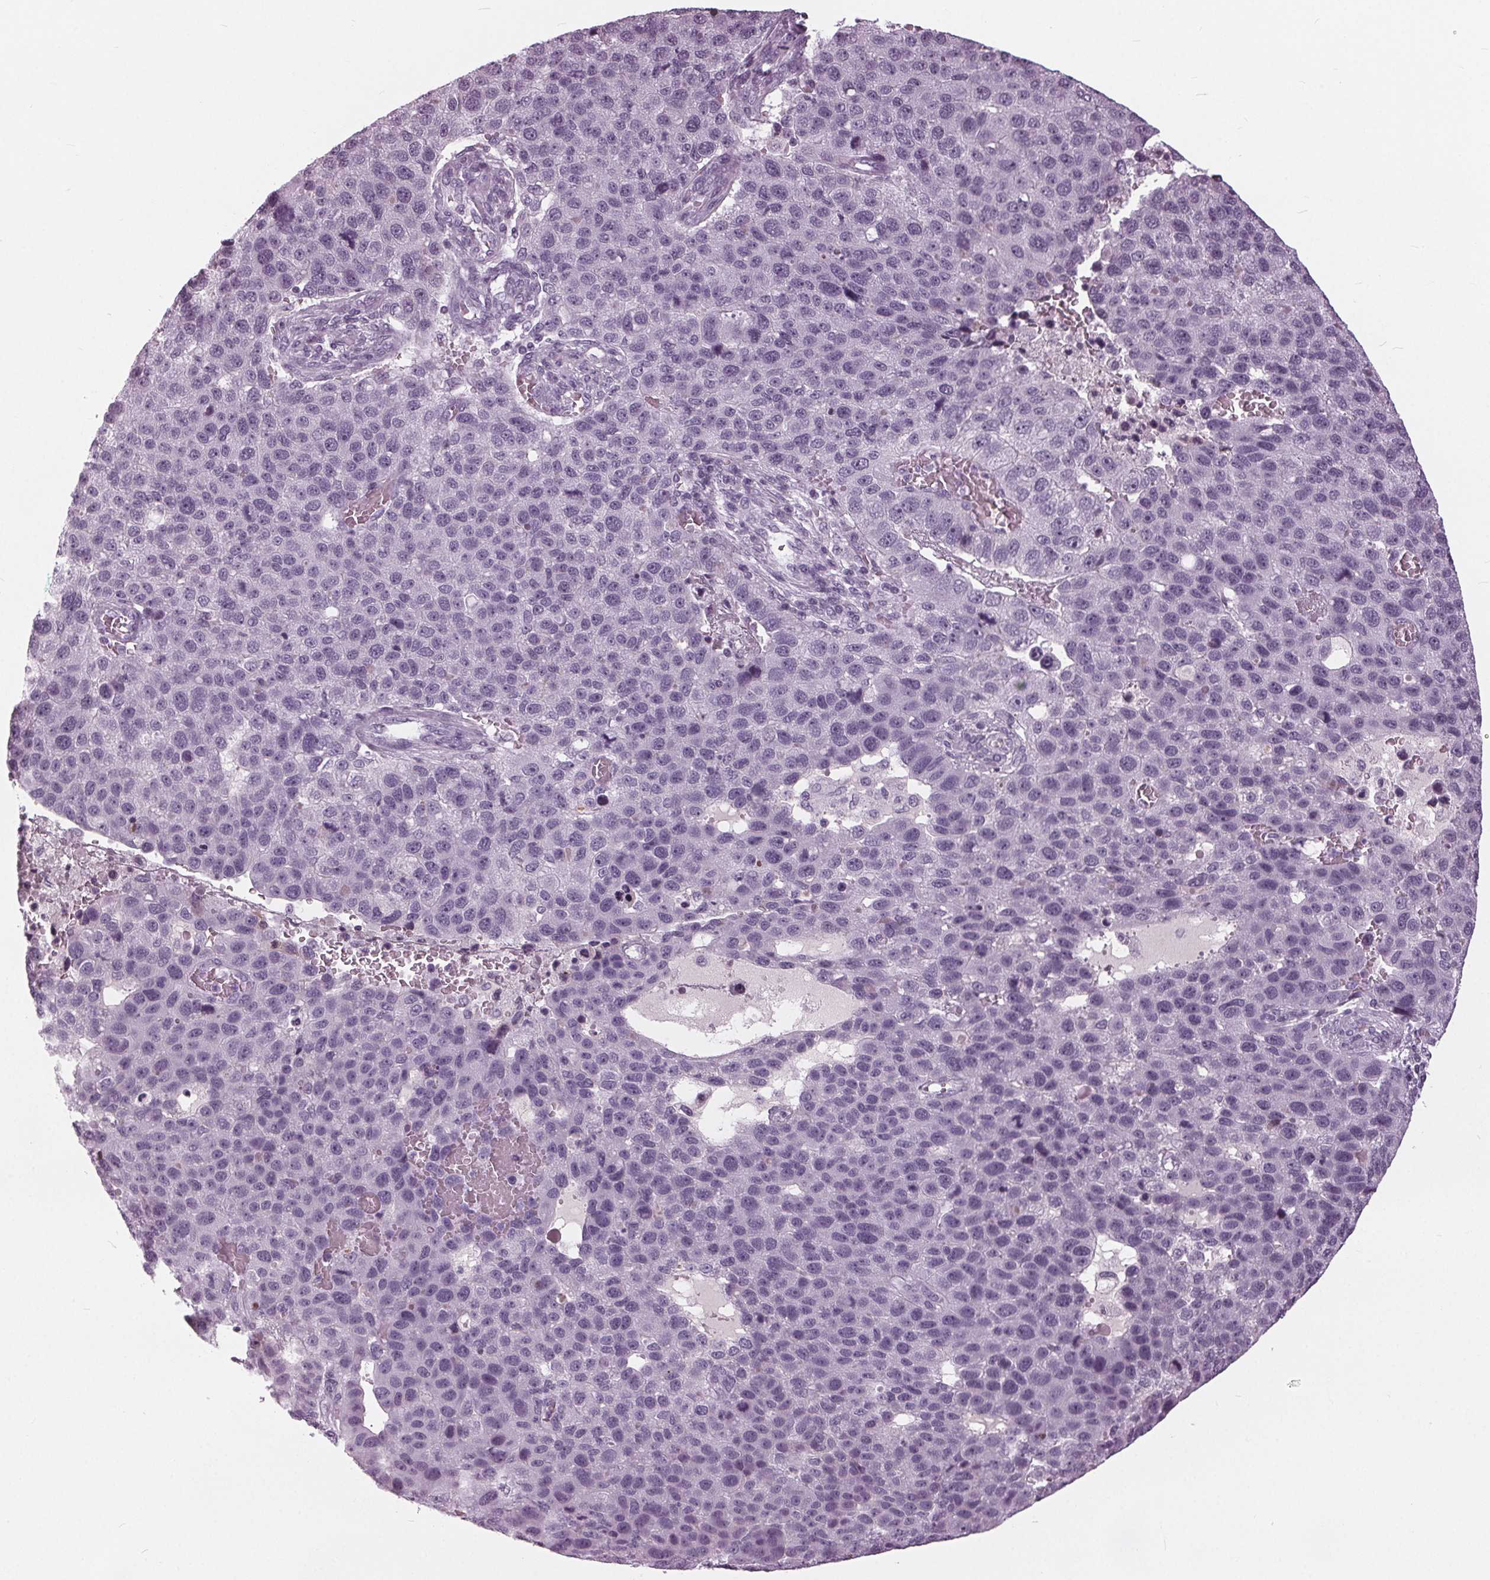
{"staining": {"intensity": "negative", "quantity": "none", "location": "none"}, "tissue": "pancreatic cancer", "cell_type": "Tumor cells", "image_type": "cancer", "snomed": [{"axis": "morphology", "description": "Adenocarcinoma, NOS"}, {"axis": "topography", "description": "Pancreas"}], "caption": "This micrograph is of pancreatic cancer (adenocarcinoma) stained with immunohistochemistry (IHC) to label a protein in brown with the nuclei are counter-stained blue. There is no expression in tumor cells.", "gene": "SLC9A4", "patient": {"sex": "female", "age": 61}}